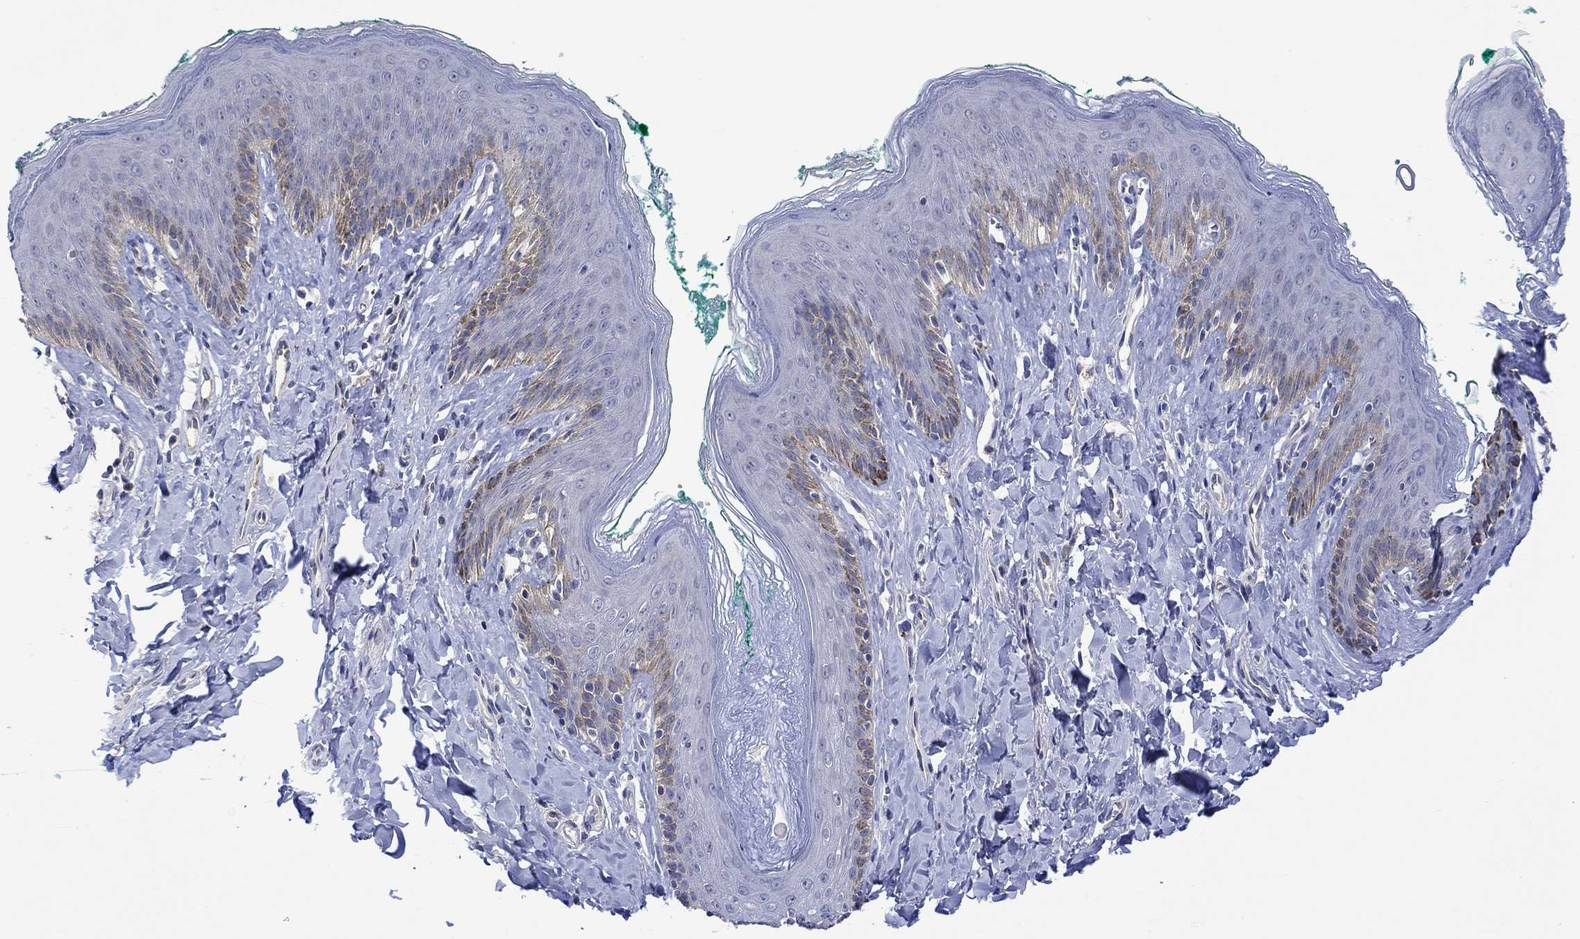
{"staining": {"intensity": "weak", "quantity": "<25%", "location": "cytoplasmic/membranous"}, "tissue": "skin", "cell_type": "Epidermal cells", "image_type": "normal", "snomed": [{"axis": "morphology", "description": "Normal tissue, NOS"}, {"axis": "topography", "description": "Vulva"}], "caption": "High magnification brightfield microscopy of benign skin stained with DAB (3,3'-diaminobenzidine) (brown) and counterstained with hematoxylin (blue): epidermal cells show no significant expression.", "gene": "AGRP", "patient": {"sex": "female", "age": 66}}